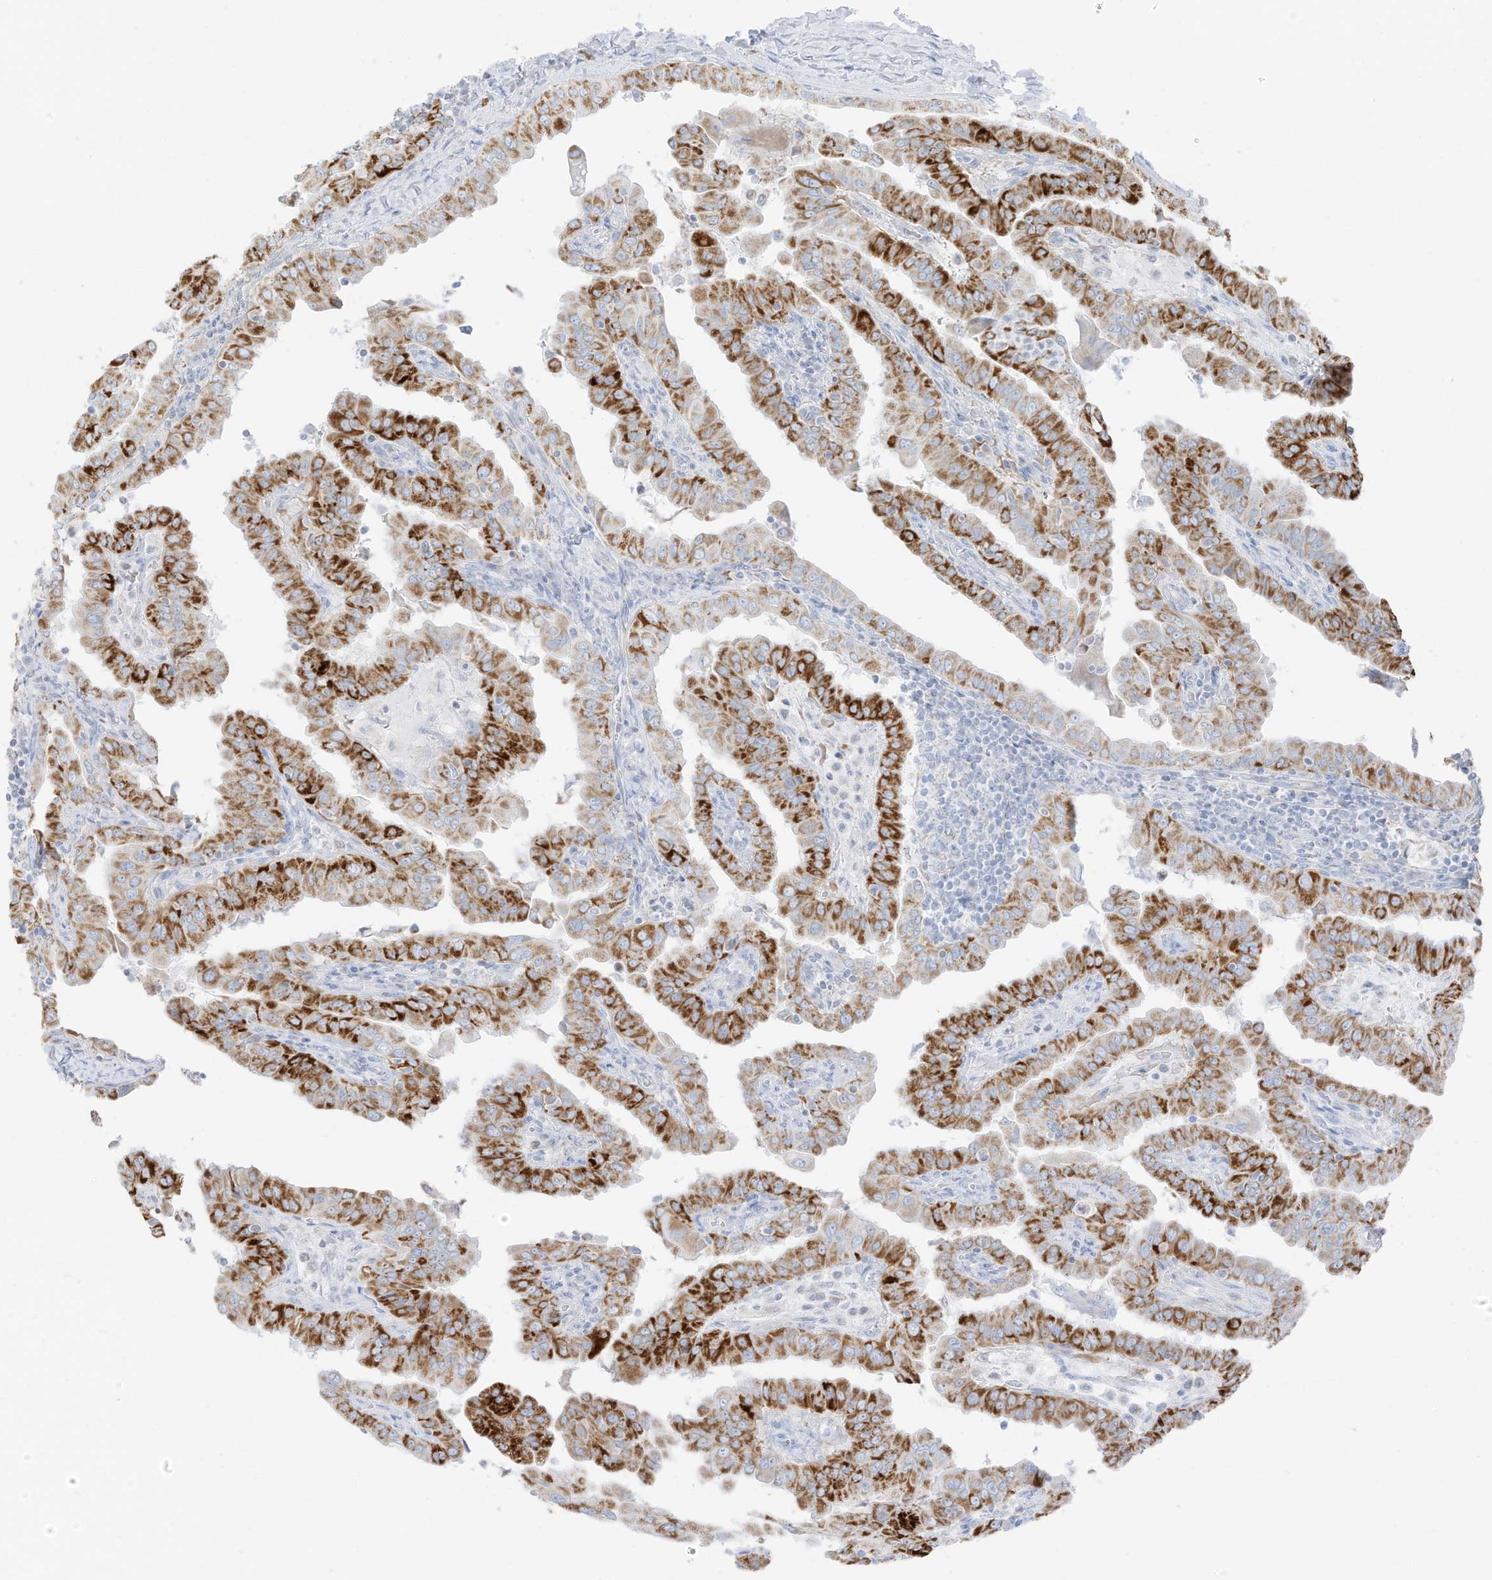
{"staining": {"intensity": "strong", "quantity": ">75%", "location": "cytoplasmic/membranous"}, "tissue": "thyroid cancer", "cell_type": "Tumor cells", "image_type": "cancer", "snomed": [{"axis": "morphology", "description": "Papillary adenocarcinoma, NOS"}, {"axis": "topography", "description": "Thyroid gland"}], "caption": "IHC of papillary adenocarcinoma (thyroid) displays high levels of strong cytoplasmic/membranous positivity in about >75% of tumor cells.", "gene": "ETHE1", "patient": {"sex": "male", "age": 33}}